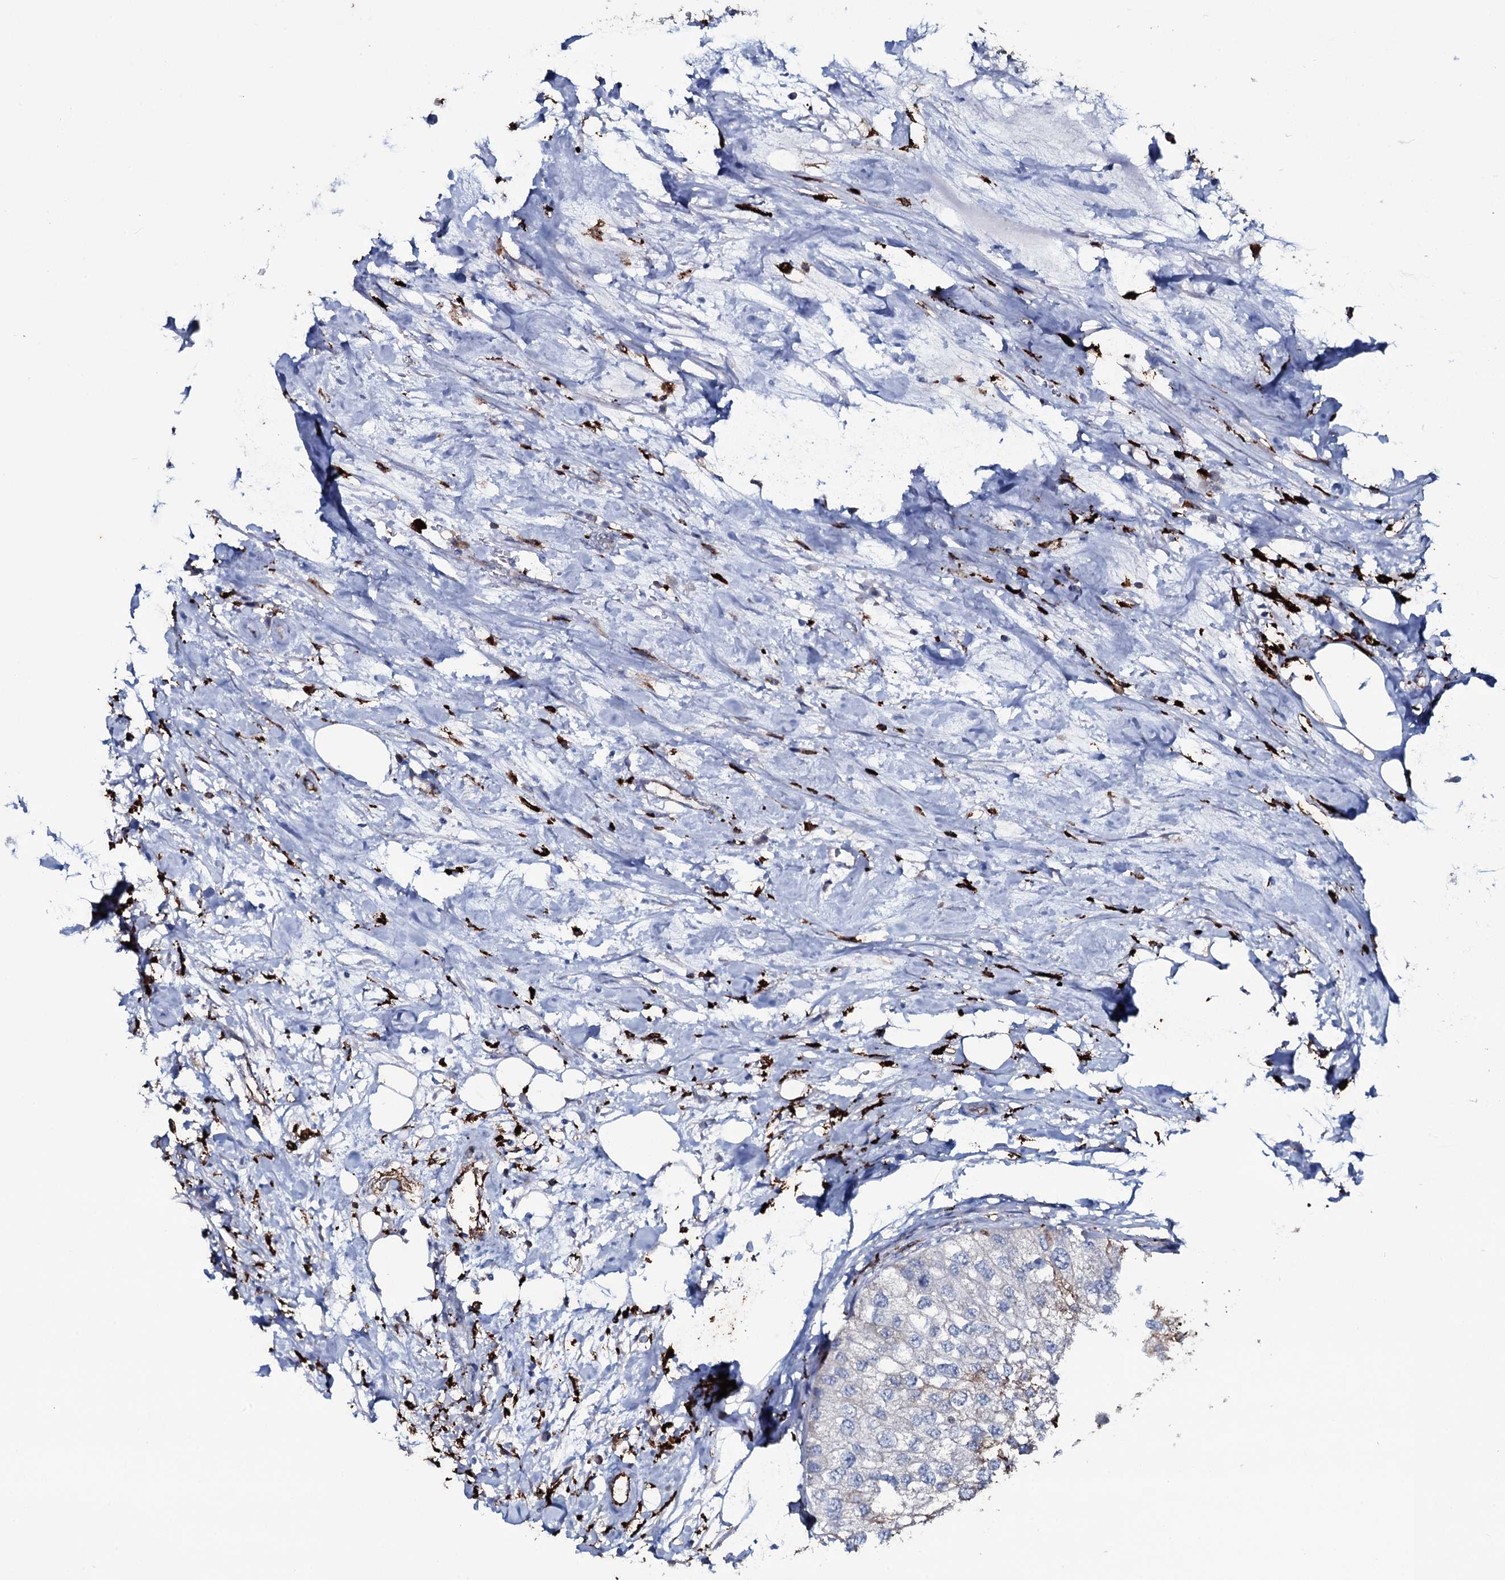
{"staining": {"intensity": "negative", "quantity": "none", "location": "none"}, "tissue": "urothelial cancer", "cell_type": "Tumor cells", "image_type": "cancer", "snomed": [{"axis": "morphology", "description": "Urothelial carcinoma, High grade"}, {"axis": "topography", "description": "Urinary bladder"}], "caption": "Protein analysis of urothelial cancer demonstrates no significant positivity in tumor cells.", "gene": "OSBPL2", "patient": {"sex": "male", "age": 64}}